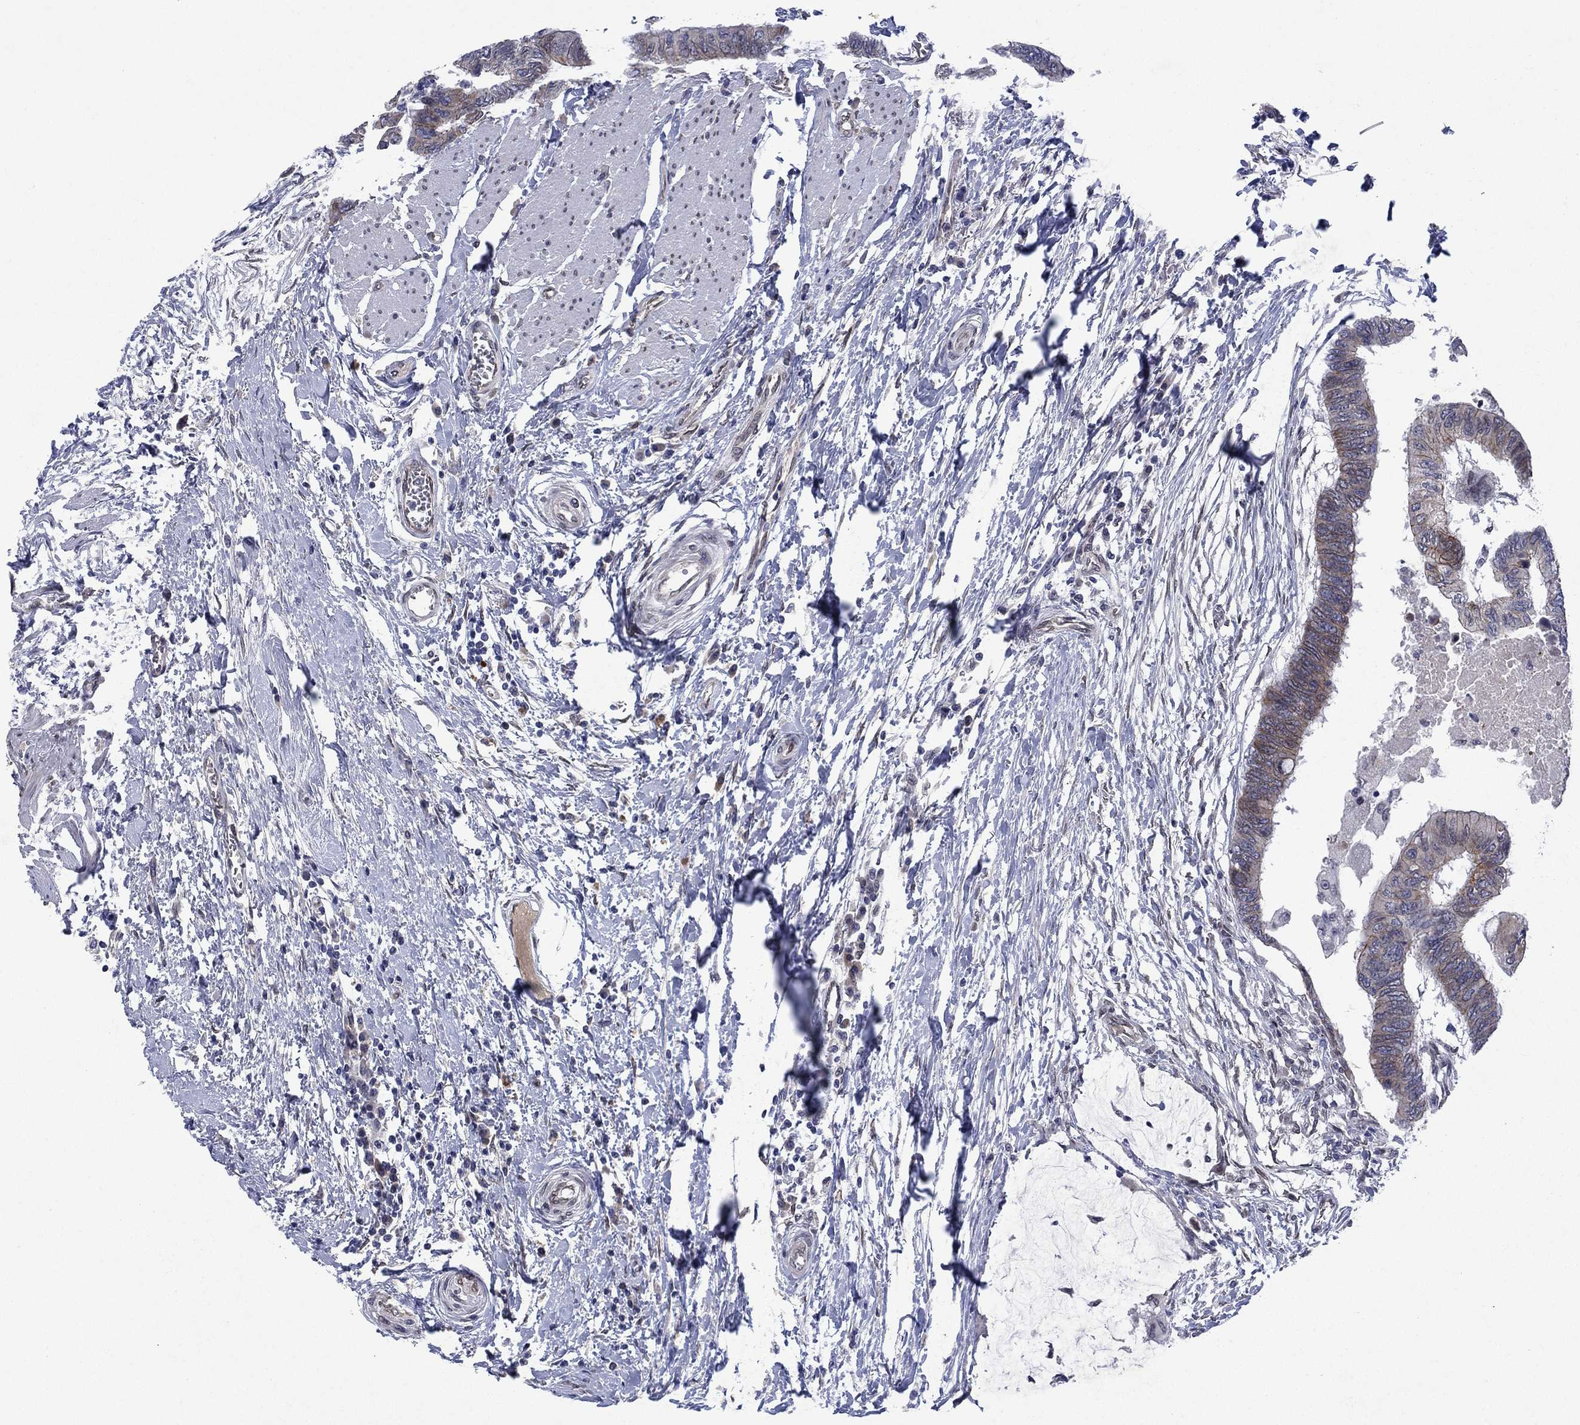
{"staining": {"intensity": "moderate", "quantity": "<25%", "location": "cytoplasmic/membranous"}, "tissue": "colorectal cancer", "cell_type": "Tumor cells", "image_type": "cancer", "snomed": [{"axis": "morphology", "description": "Normal tissue, NOS"}, {"axis": "morphology", "description": "Adenocarcinoma, NOS"}, {"axis": "topography", "description": "Rectum"}, {"axis": "topography", "description": "Peripheral nerve tissue"}], "caption": "Moderate cytoplasmic/membranous staining for a protein is present in approximately <25% of tumor cells of colorectal adenocarcinoma using IHC.", "gene": "EMC9", "patient": {"sex": "male", "age": 92}}